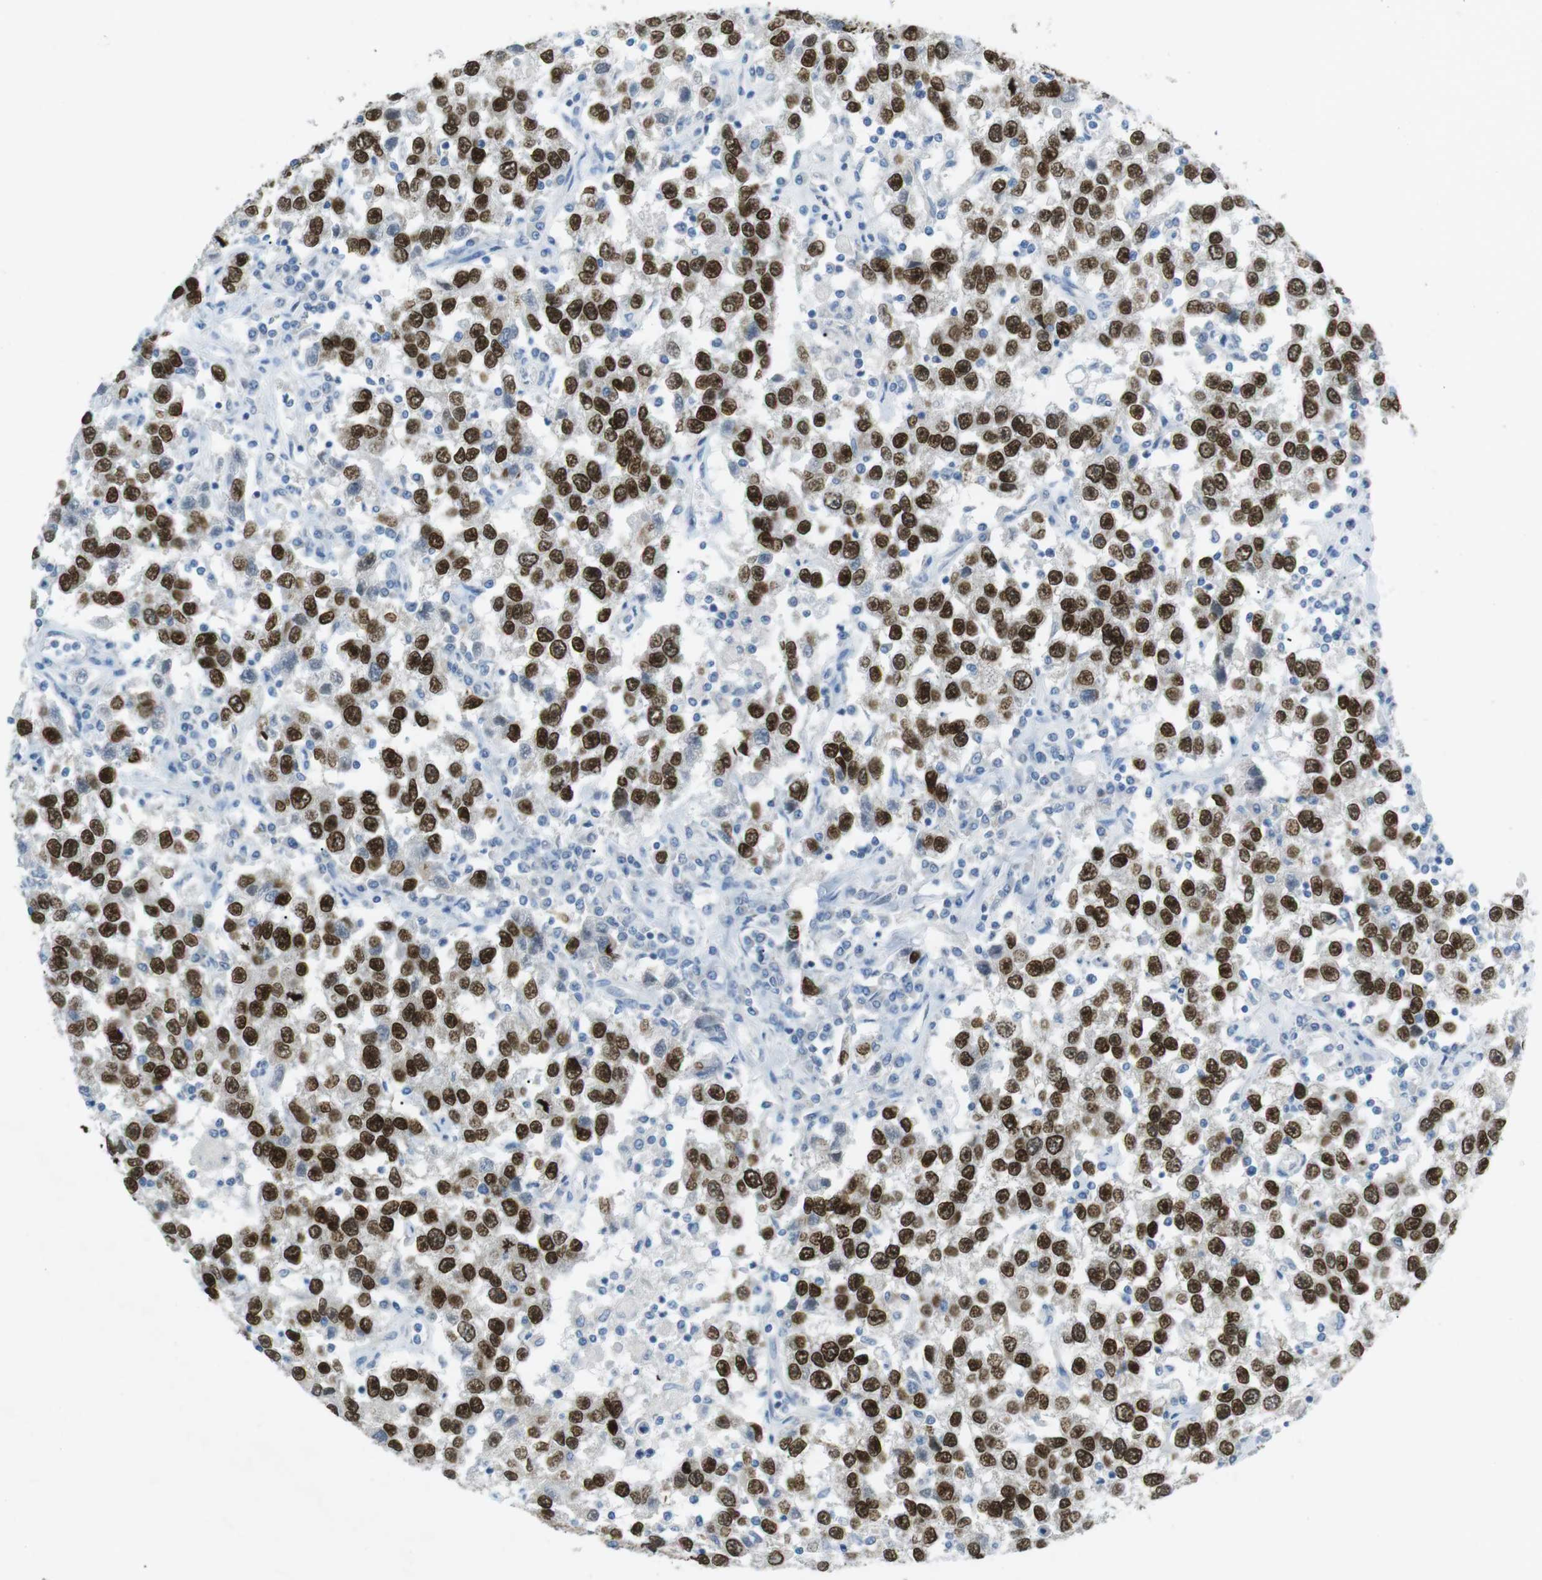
{"staining": {"intensity": "strong", "quantity": ">75%", "location": "nuclear"}, "tissue": "testis cancer", "cell_type": "Tumor cells", "image_type": "cancer", "snomed": [{"axis": "morphology", "description": "Seminoma, NOS"}, {"axis": "topography", "description": "Testis"}], "caption": "Strong nuclear protein staining is seen in about >75% of tumor cells in seminoma (testis).", "gene": "SALL4", "patient": {"sex": "male", "age": 41}}